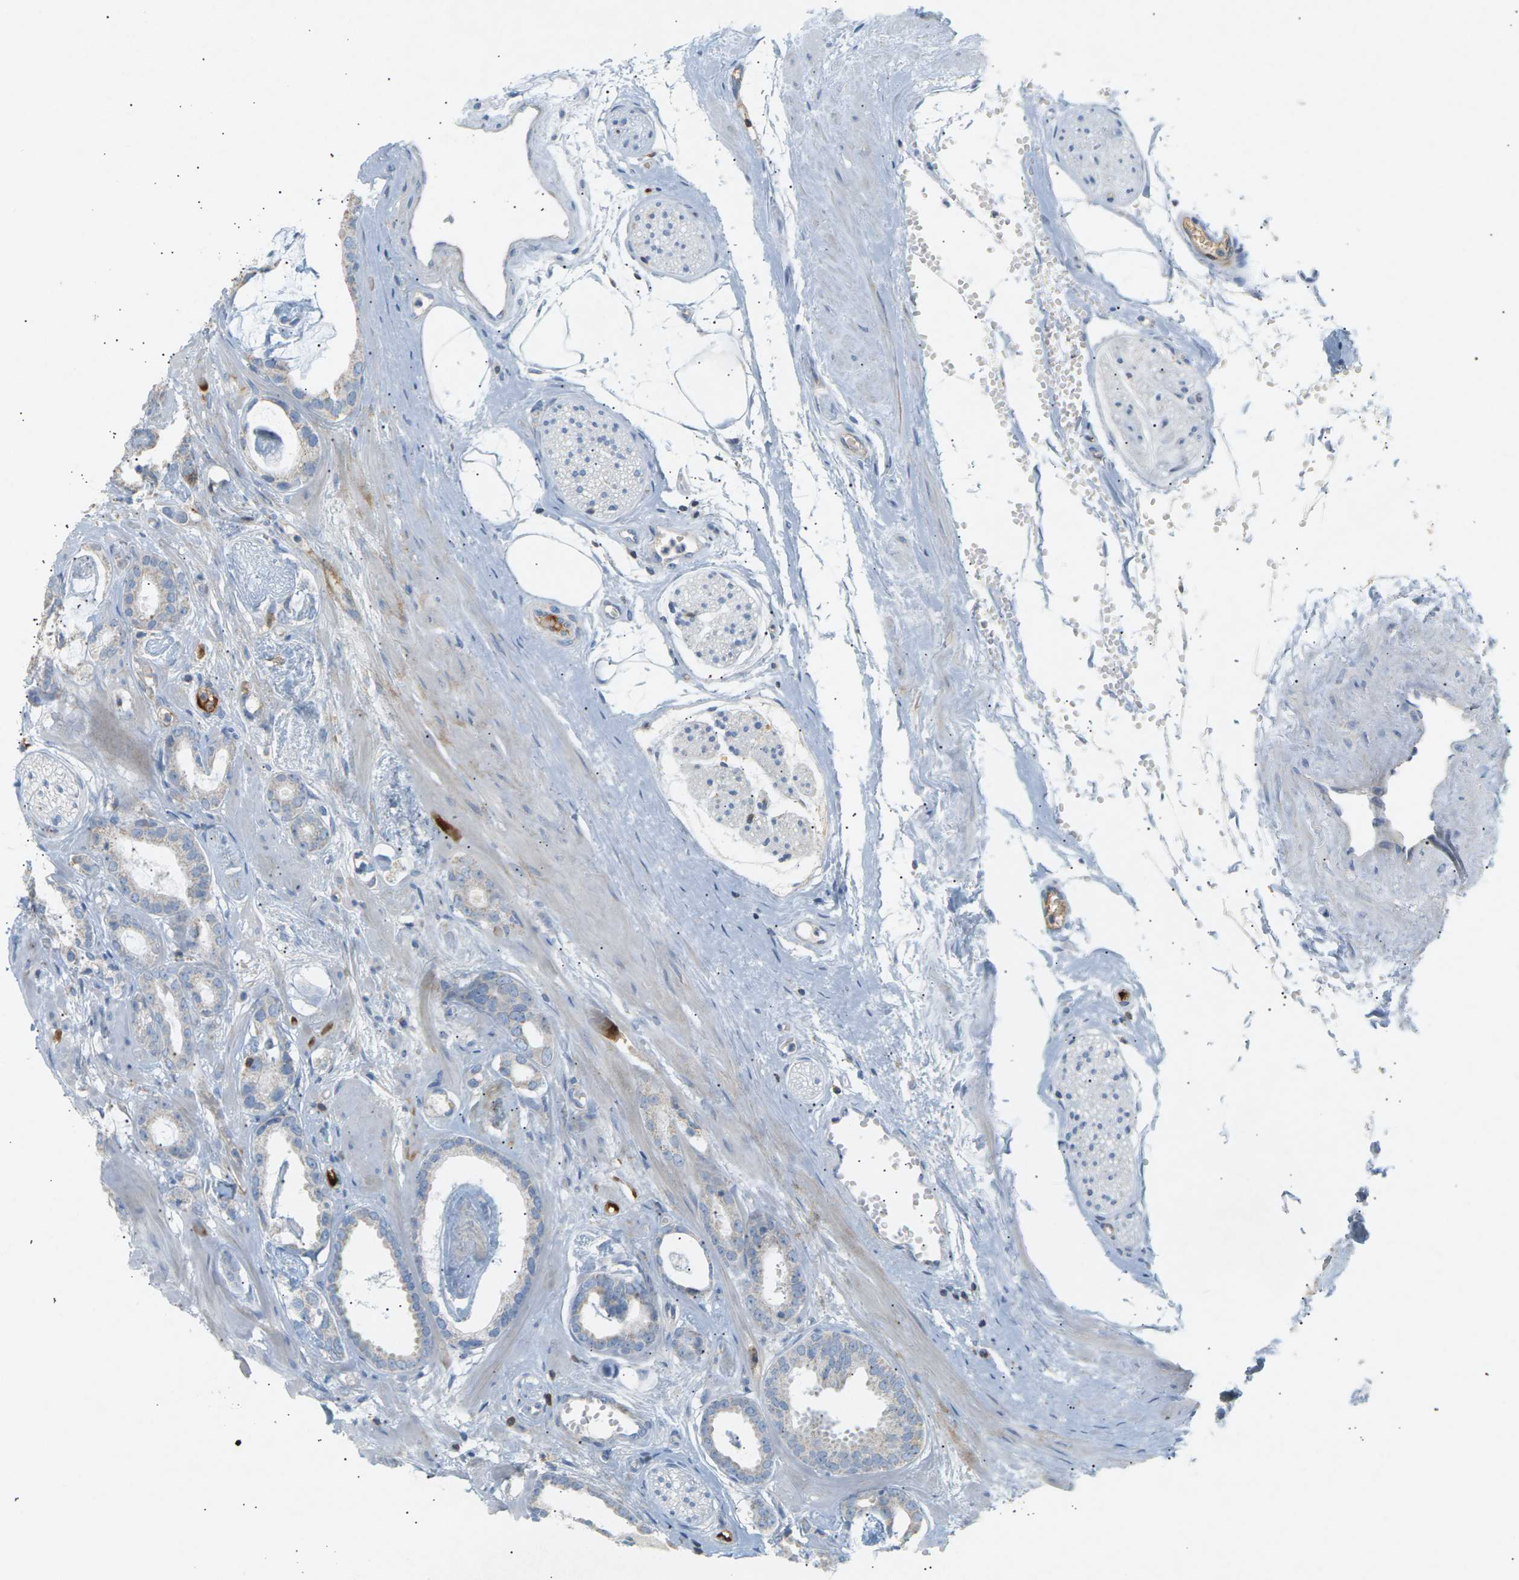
{"staining": {"intensity": "negative", "quantity": "none", "location": "none"}, "tissue": "prostate cancer", "cell_type": "Tumor cells", "image_type": "cancer", "snomed": [{"axis": "morphology", "description": "Adenocarcinoma, Low grade"}, {"axis": "topography", "description": "Prostate"}], "caption": "Low-grade adenocarcinoma (prostate) was stained to show a protein in brown. There is no significant expression in tumor cells.", "gene": "LIME1", "patient": {"sex": "male", "age": 53}}